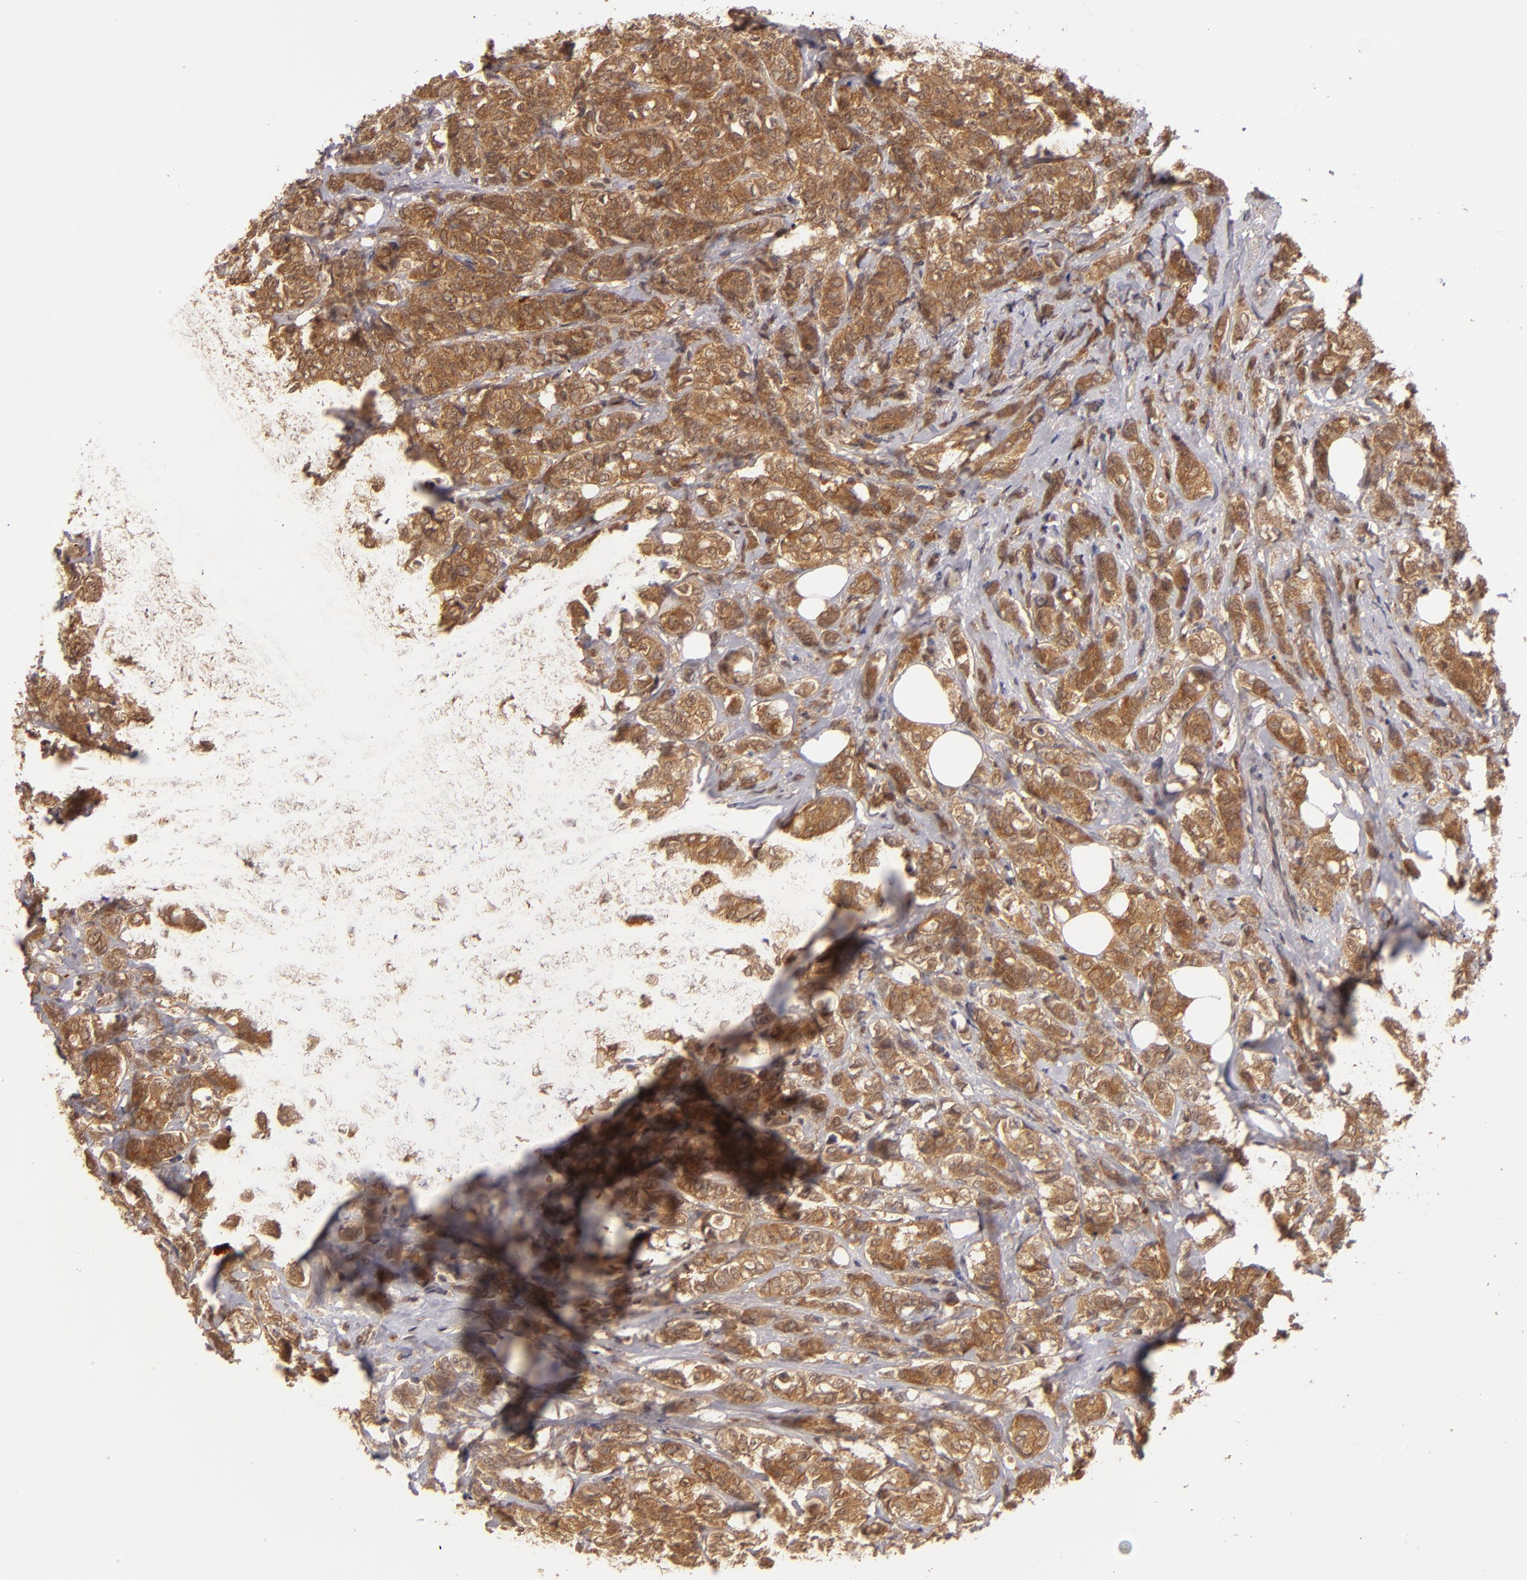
{"staining": {"intensity": "moderate", "quantity": ">75%", "location": "cytoplasmic/membranous"}, "tissue": "breast cancer", "cell_type": "Tumor cells", "image_type": "cancer", "snomed": [{"axis": "morphology", "description": "Lobular carcinoma"}, {"axis": "topography", "description": "Breast"}], "caption": "Breast cancer (lobular carcinoma) tissue shows moderate cytoplasmic/membranous positivity in about >75% of tumor cells", "gene": "MAPK3", "patient": {"sex": "female", "age": 60}}